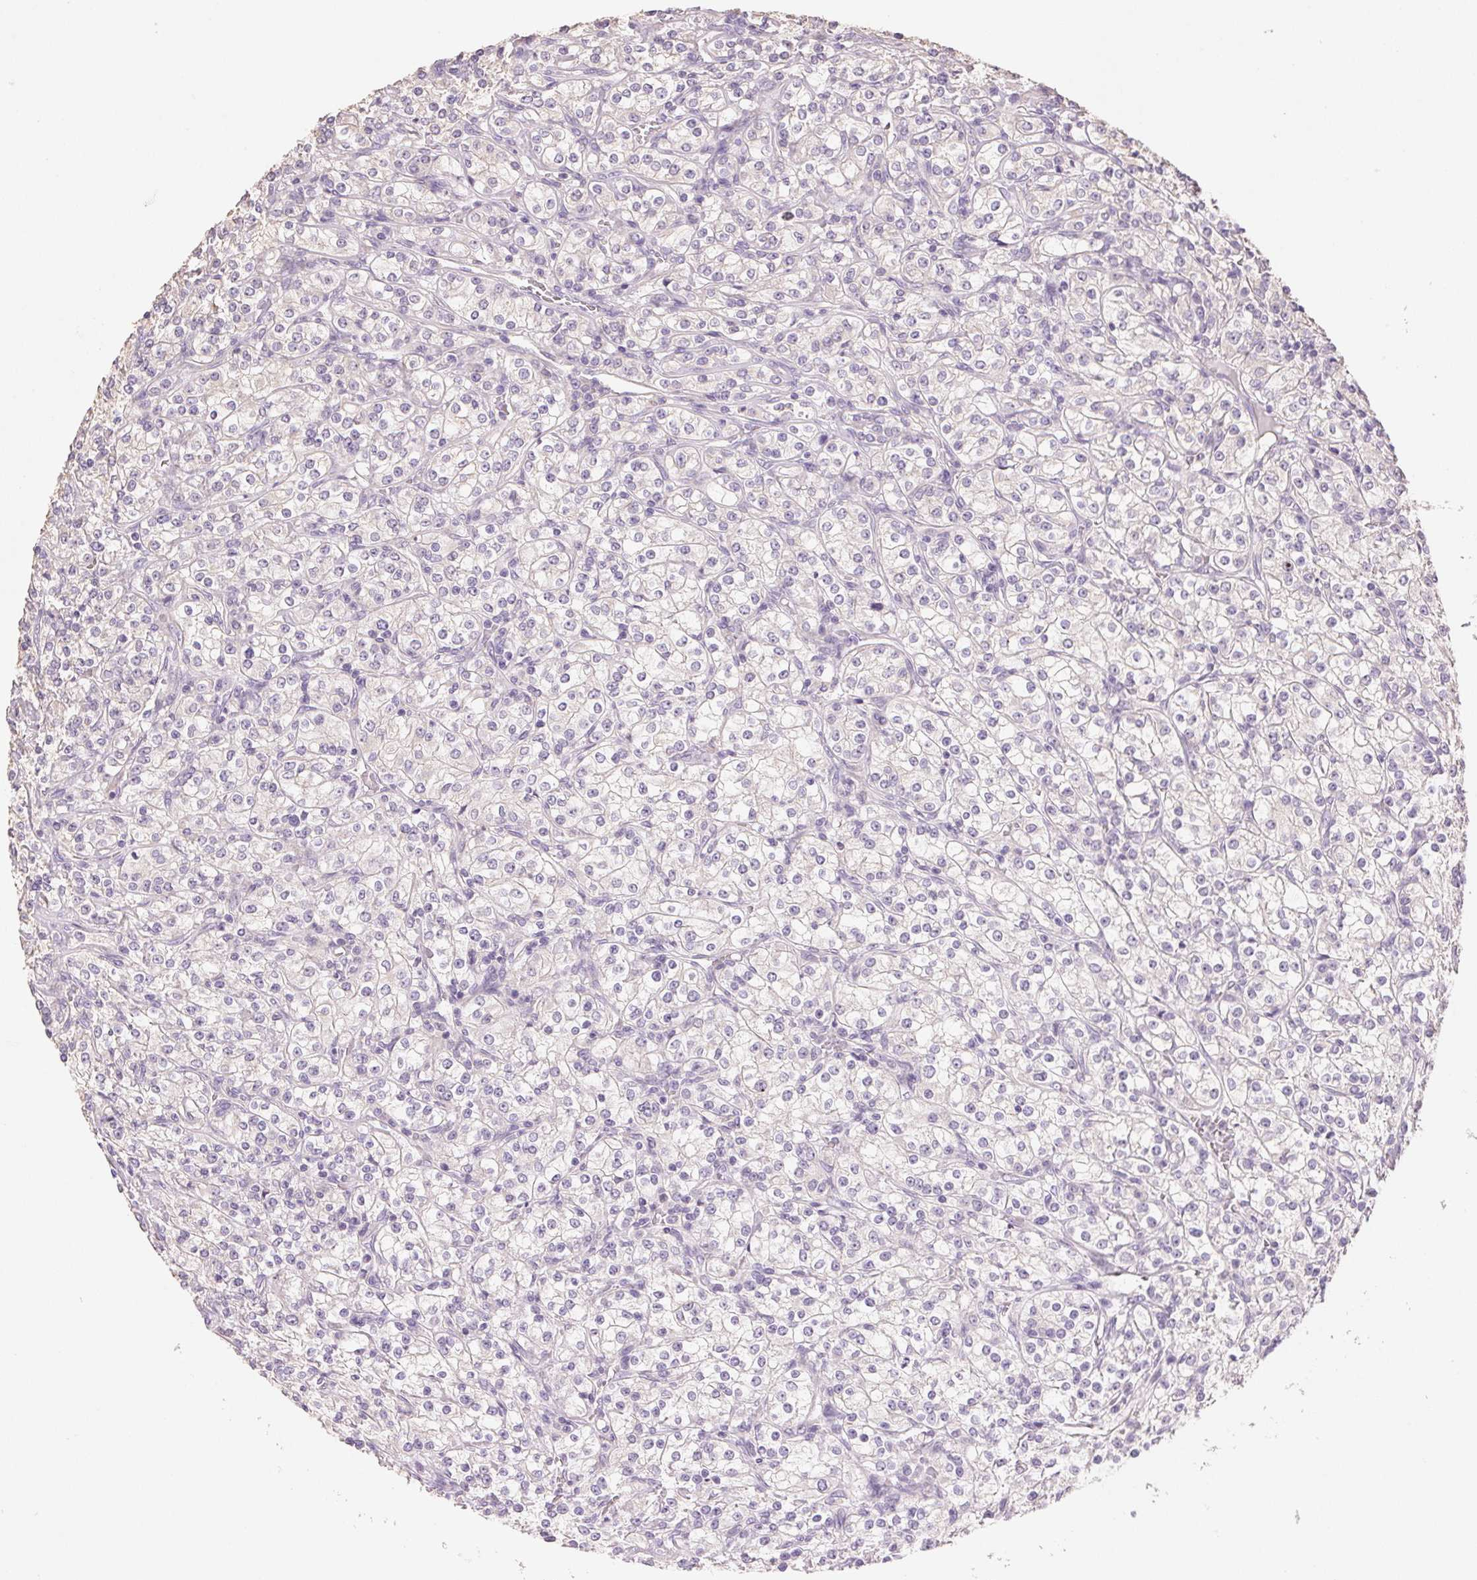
{"staining": {"intensity": "negative", "quantity": "none", "location": "none"}, "tissue": "renal cancer", "cell_type": "Tumor cells", "image_type": "cancer", "snomed": [{"axis": "morphology", "description": "Adenocarcinoma, NOS"}, {"axis": "topography", "description": "Kidney"}], "caption": "Immunohistochemistry (IHC) micrograph of human renal cancer (adenocarcinoma) stained for a protein (brown), which reveals no positivity in tumor cells.", "gene": "LYZL6", "patient": {"sex": "male", "age": 77}}